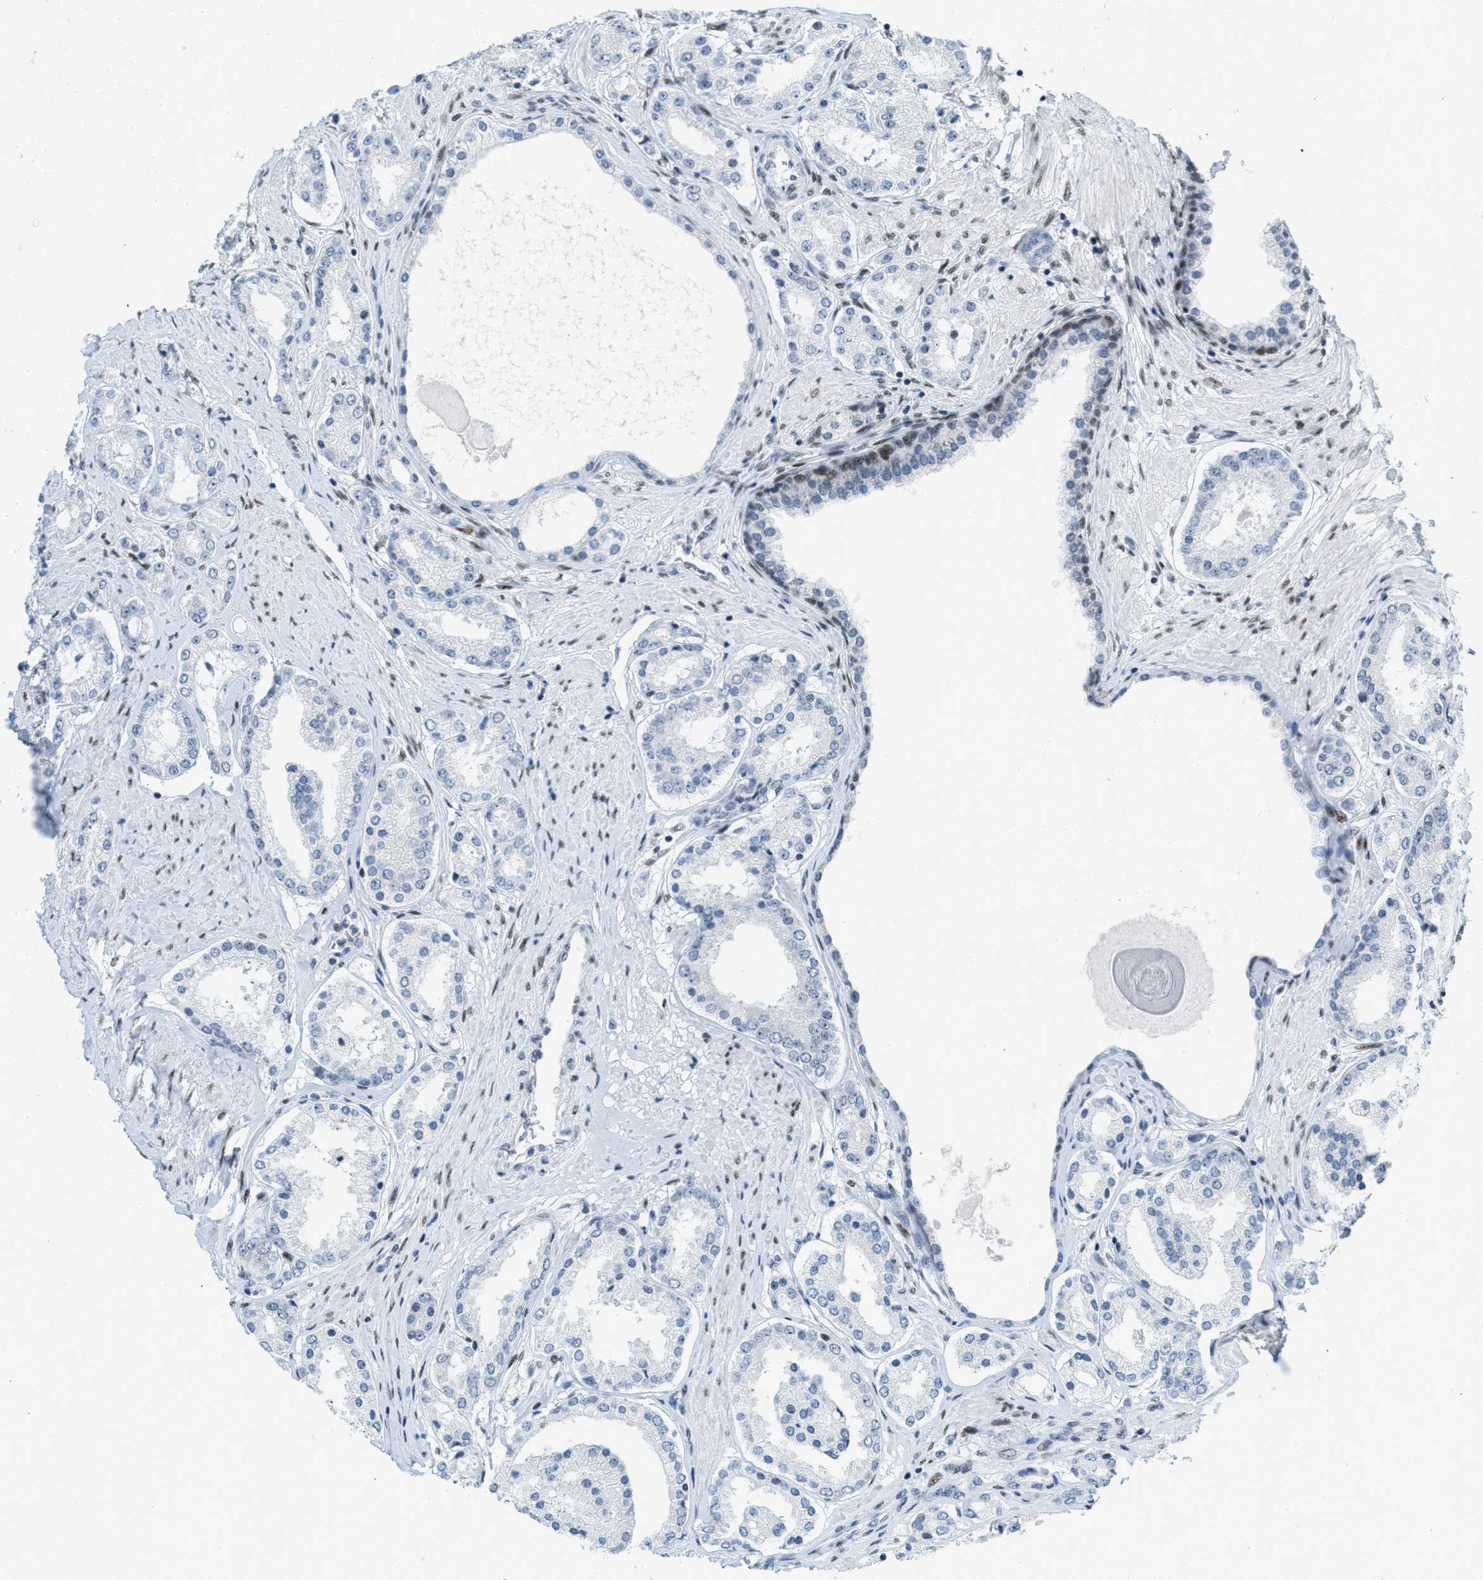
{"staining": {"intensity": "negative", "quantity": "none", "location": "none"}, "tissue": "prostate cancer", "cell_type": "Tumor cells", "image_type": "cancer", "snomed": [{"axis": "morphology", "description": "Adenocarcinoma, Low grade"}, {"axis": "topography", "description": "Prostate"}], "caption": "There is no significant expression in tumor cells of prostate cancer (adenocarcinoma (low-grade)).", "gene": "PBX1", "patient": {"sex": "male", "age": 63}}